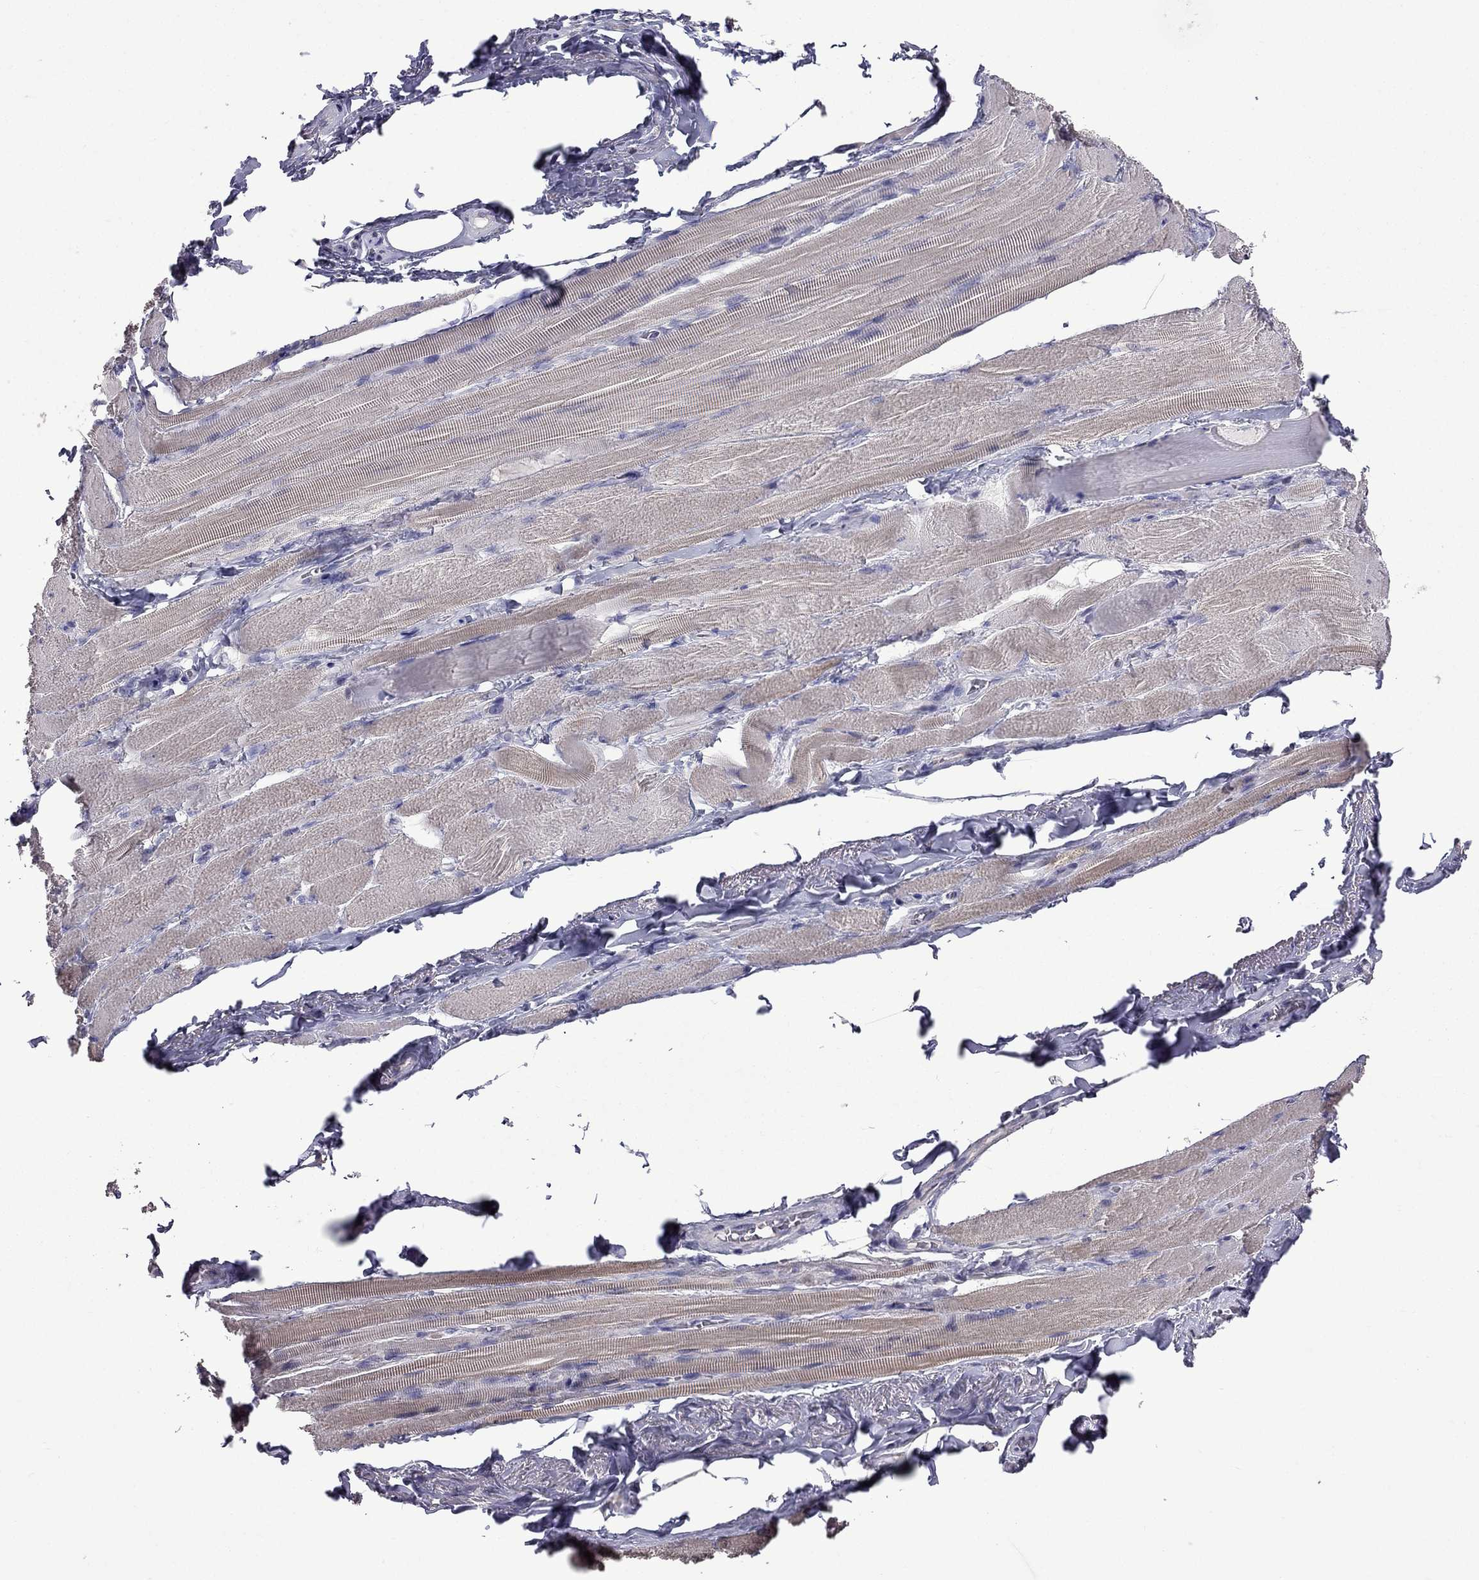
{"staining": {"intensity": "weak", "quantity": "25%-75%", "location": "cytoplasmic/membranous"}, "tissue": "skeletal muscle", "cell_type": "Myocytes", "image_type": "normal", "snomed": [{"axis": "morphology", "description": "Normal tissue, NOS"}, {"axis": "topography", "description": "Skeletal muscle"}, {"axis": "topography", "description": "Anal"}, {"axis": "topography", "description": "Peripheral nerve tissue"}], "caption": "This histopathology image shows normal skeletal muscle stained with IHC to label a protein in brown. The cytoplasmic/membranous of myocytes show weak positivity for the protein. Nuclei are counter-stained blue.", "gene": "AK5", "patient": {"sex": "male", "age": 53}}